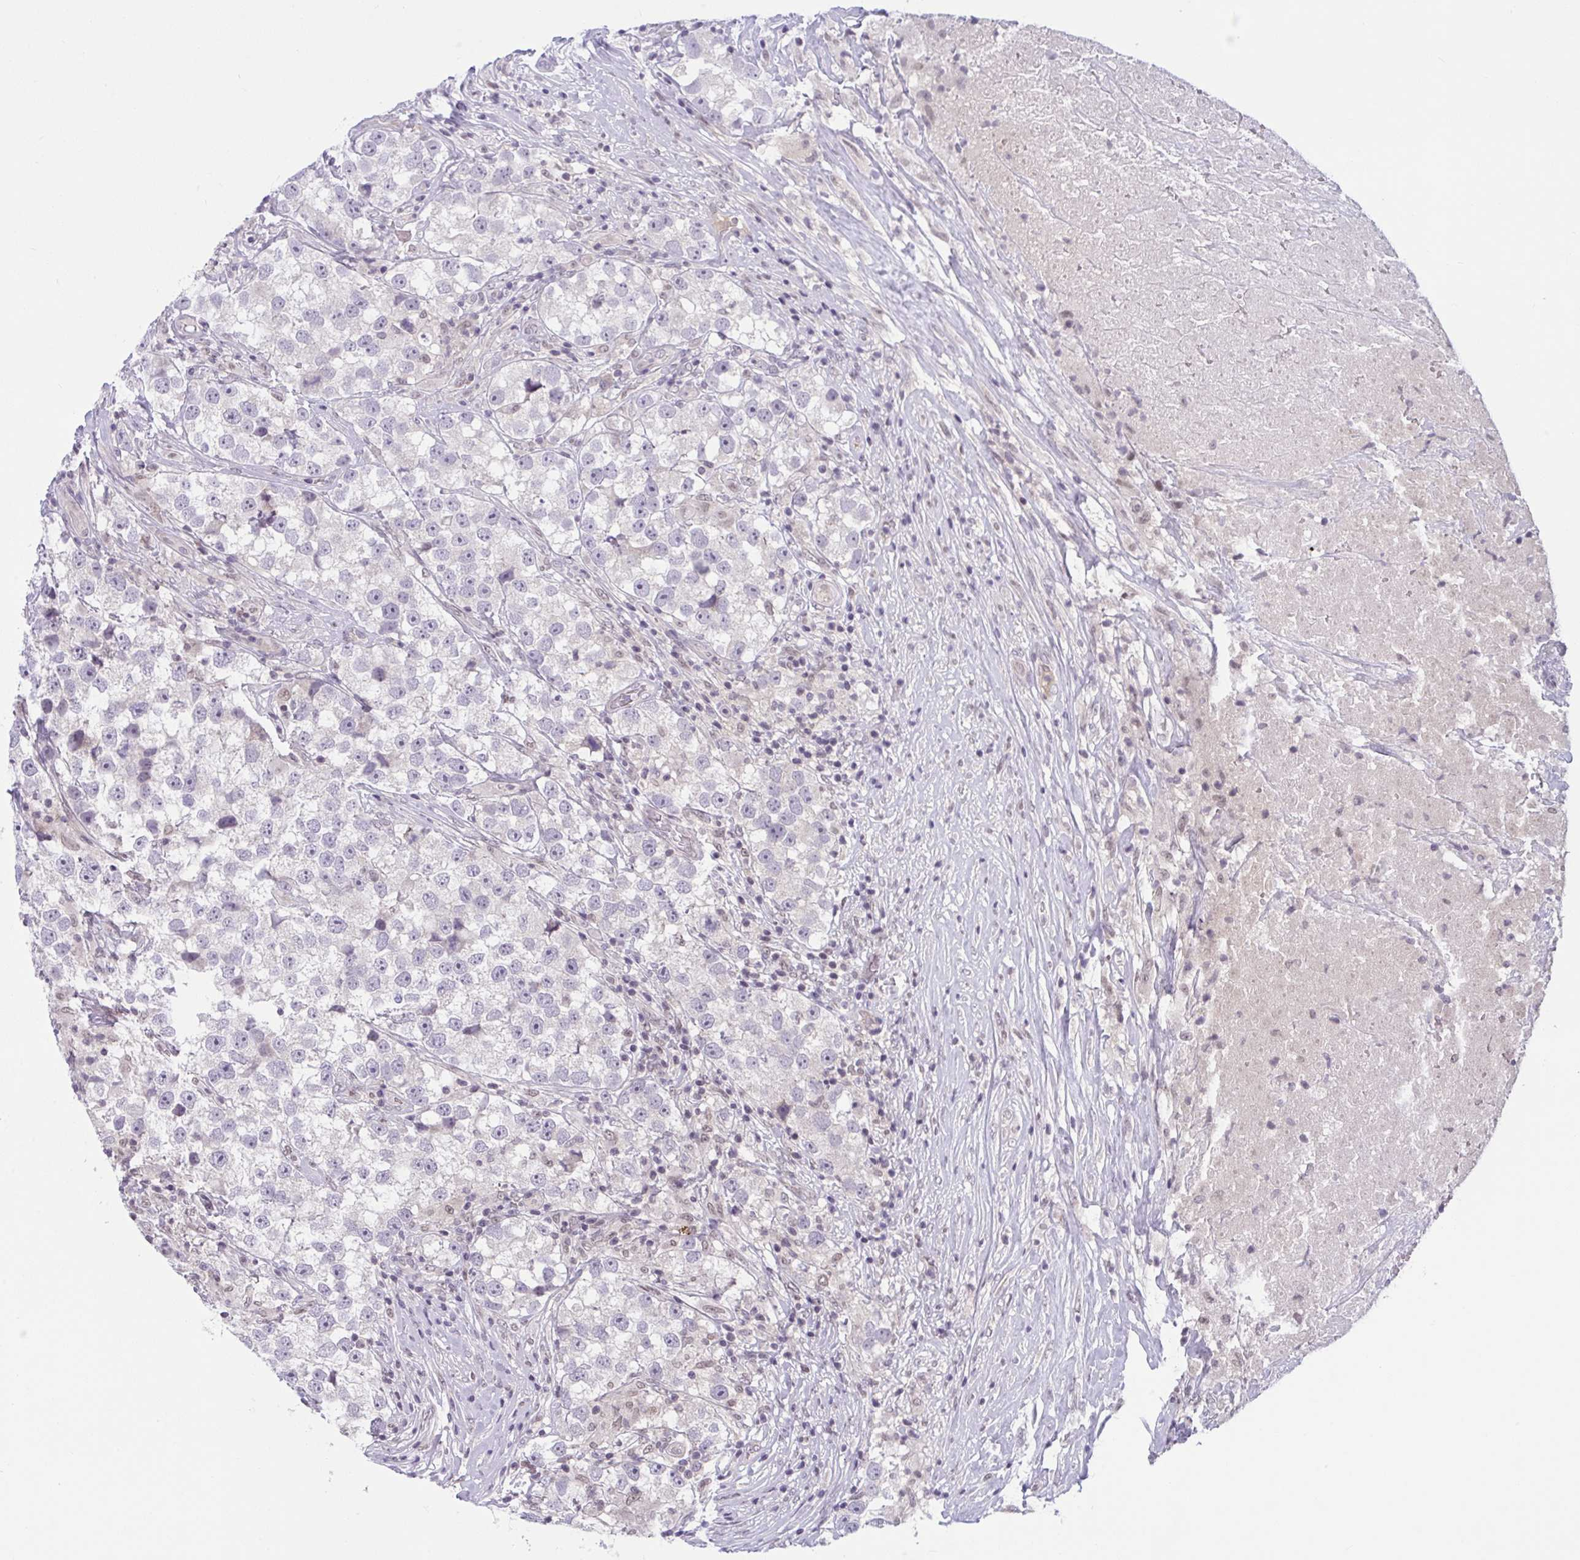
{"staining": {"intensity": "negative", "quantity": "none", "location": "none"}, "tissue": "testis cancer", "cell_type": "Tumor cells", "image_type": "cancer", "snomed": [{"axis": "morphology", "description": "Seminoma, NOS"}, {"axis": "topography", "description": "Testis"}], "caption": "Immunohistochemistry (IHC) histopathology image of neoplastic tissue: human seminoma (testis) stained with DAB displays no significant protein expression in tumor cells.", "gene": "TTC7B", "patient": {"sex": "male", "age": 46}}